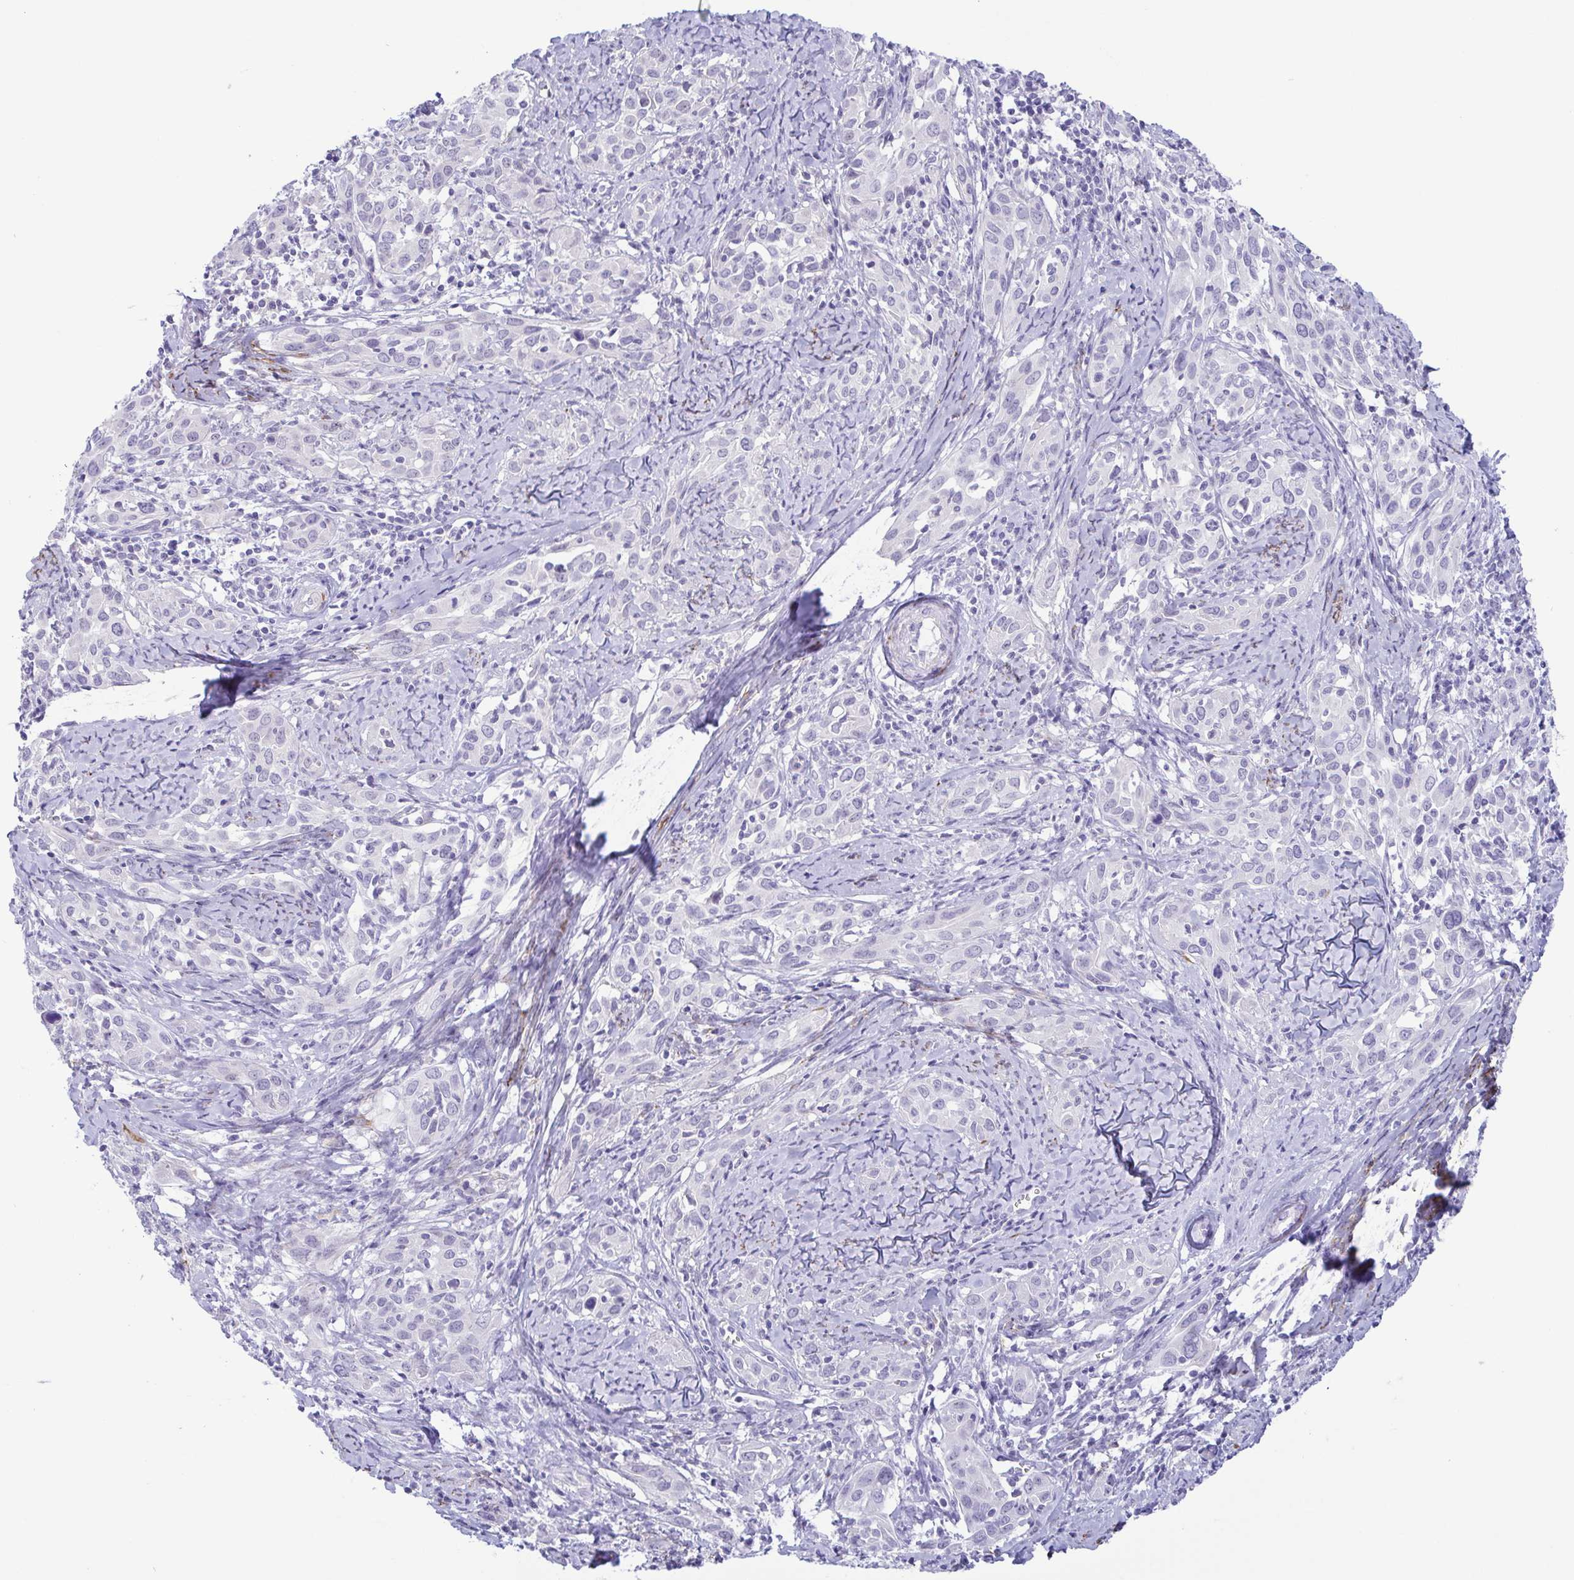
{"staining": {"intensity": "negative", "quantity": "none", "location": "none"}, "tissue": "cervical cancer", "cell_type": "Tumor cells", "image_type": "cancer", "snomed": [{"axis": "morphology", "description": "Squamous cell carcinoma, NOS"}, {"axis": "topography", "description": "Cervix"}], "caption": "An immunohistochemistry micrograph of cervical cancer is shown. There is no staining in tumor cells of cervical cancer.", "gene": "MYL7", "patient": {"sex": "female", "age": 51}}